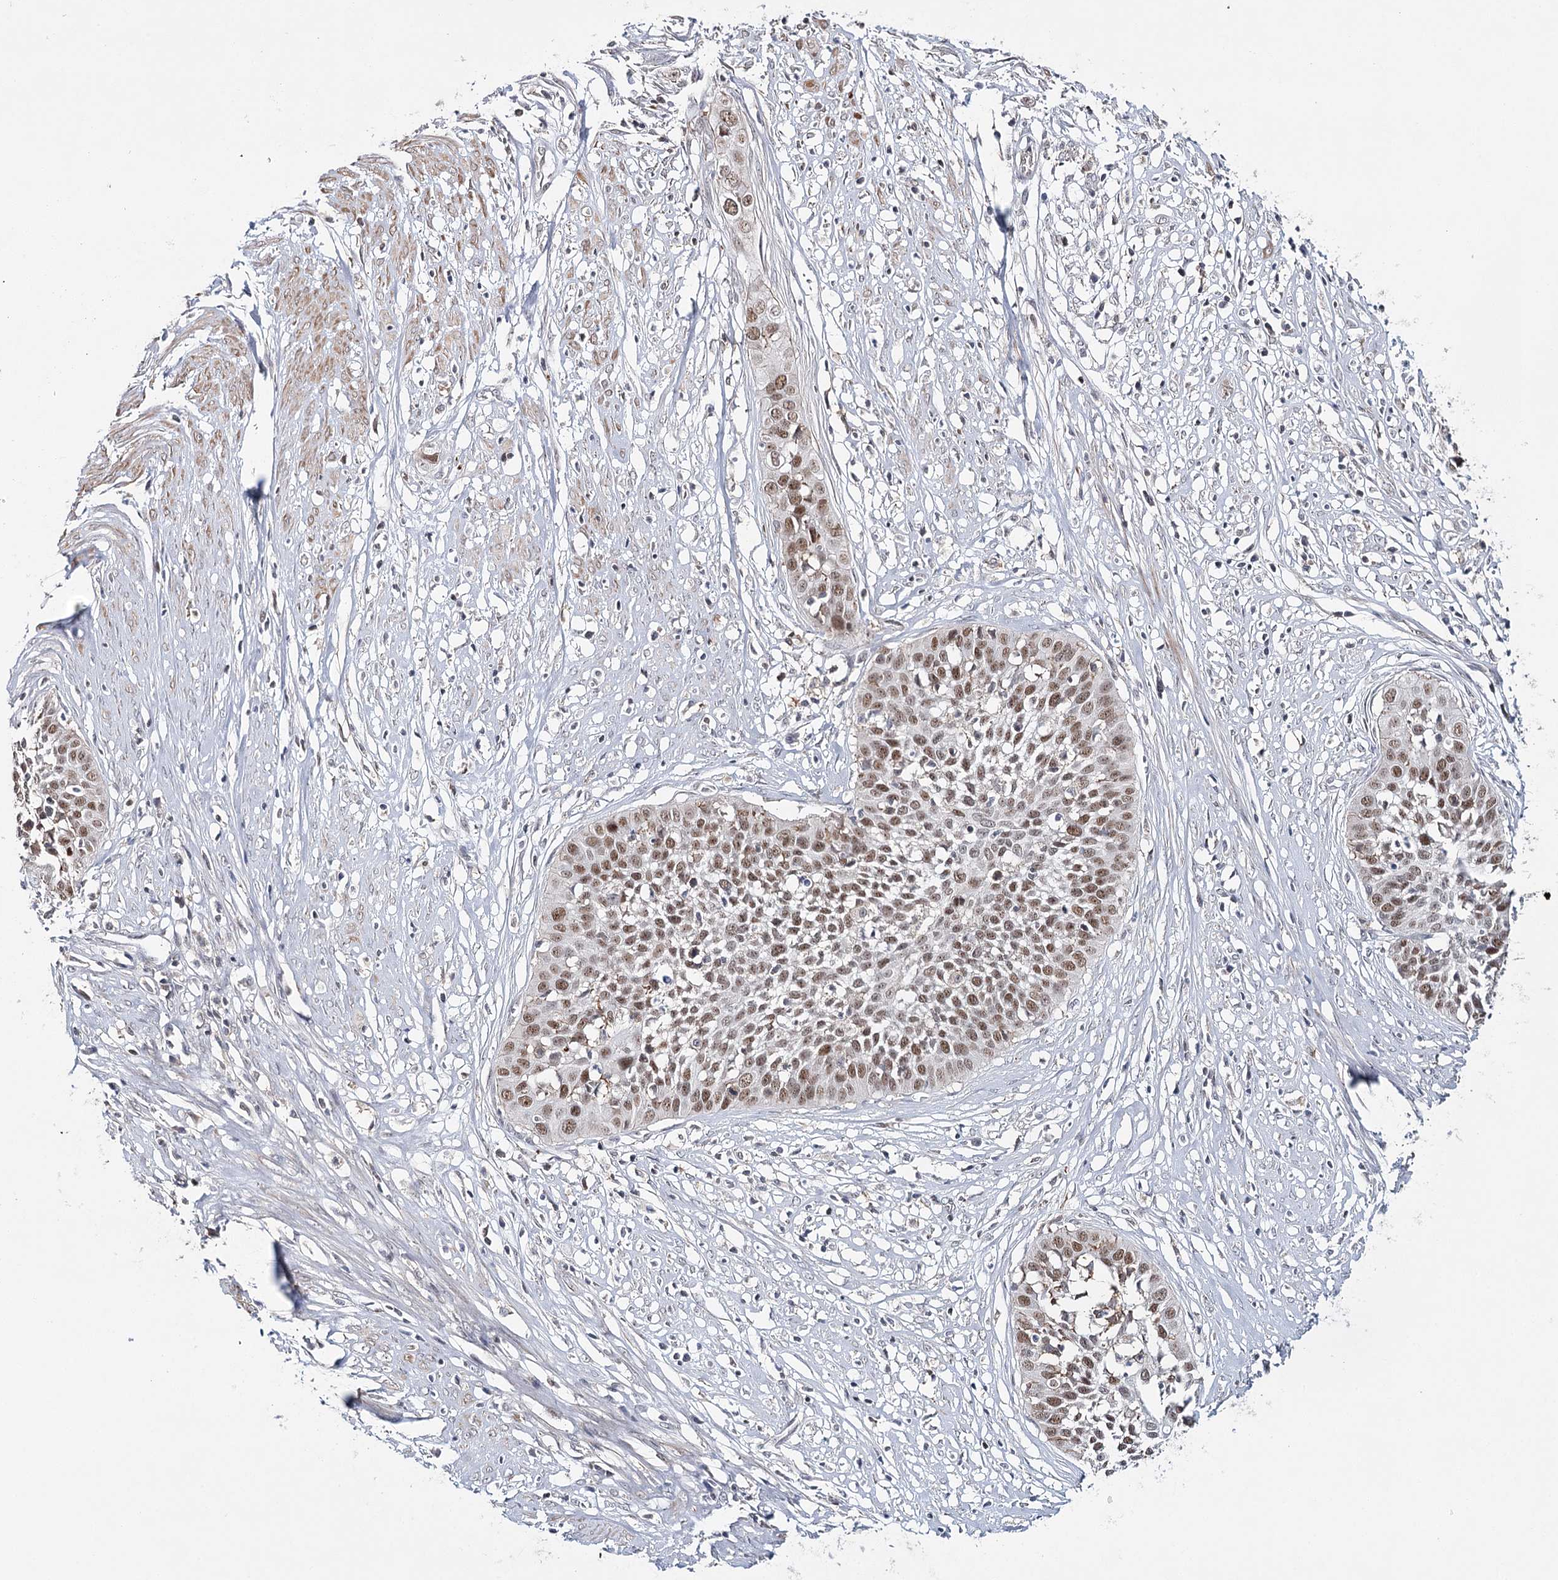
{"staining": {"intensity": "moderate", "quantity": ">75%", "location": "nuclear"}, "tissue": "cervical cancer", "cell_type": "Tumor cells", "image_type": "cancer", "snomed": [{"axis": "morphology", "description": "Squamous cell carcinoma, NOS"}, {"axis": "topography", "description": "Cervix"}], "caption": "The immunohistochemical stain shows moderate nuclear expression in tumor cells of squamous cell carcinoma (cervical) tissue. The staining was performed using DAB to visualize the protein expression in brown, while the nuclei were stained in blue with hematoxylin (Magnification: 20x).", "gene": "ZC3H8", "patient": {"sex": "female", "age": 34}}